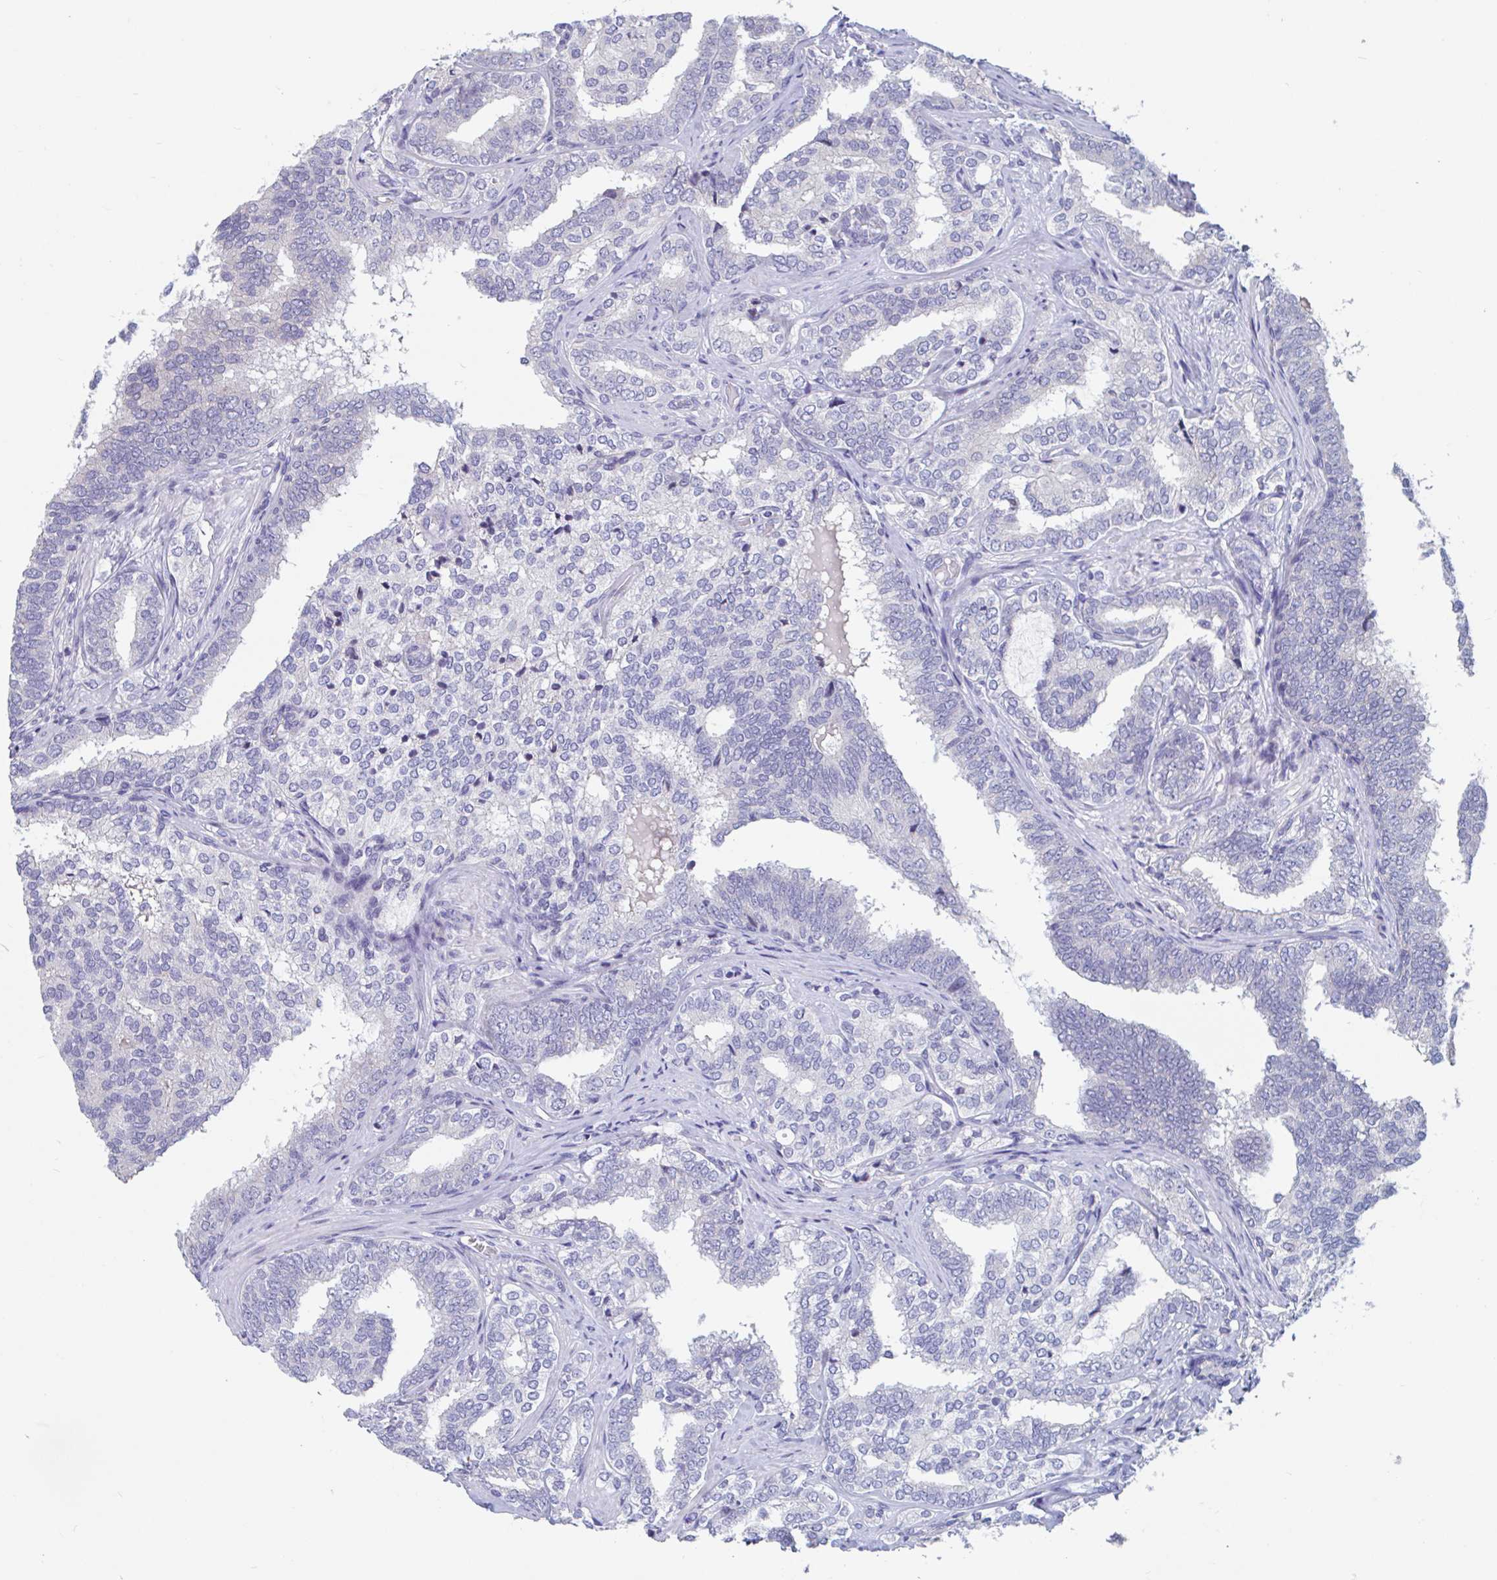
{"staining": {"intensity": "negative", "quantity": "none", "location": "none"}, "tissue": "prostate cancer", "cell_type": "Tumor cells", "image_type": "cancer", "snomed": [{"axis": "morphology", "description": "Adenocarcinoma, High grade"}, {"axis": "topography", "description": "Prostate"}], "caption": "Immunohistochemical staining of human prostate cancer (adenocarcinoma (high-grade)) exhibits no significant positivity in tumor cells.", "gene": "UNKL", "patient": {"sex": "male", "age": 72}}